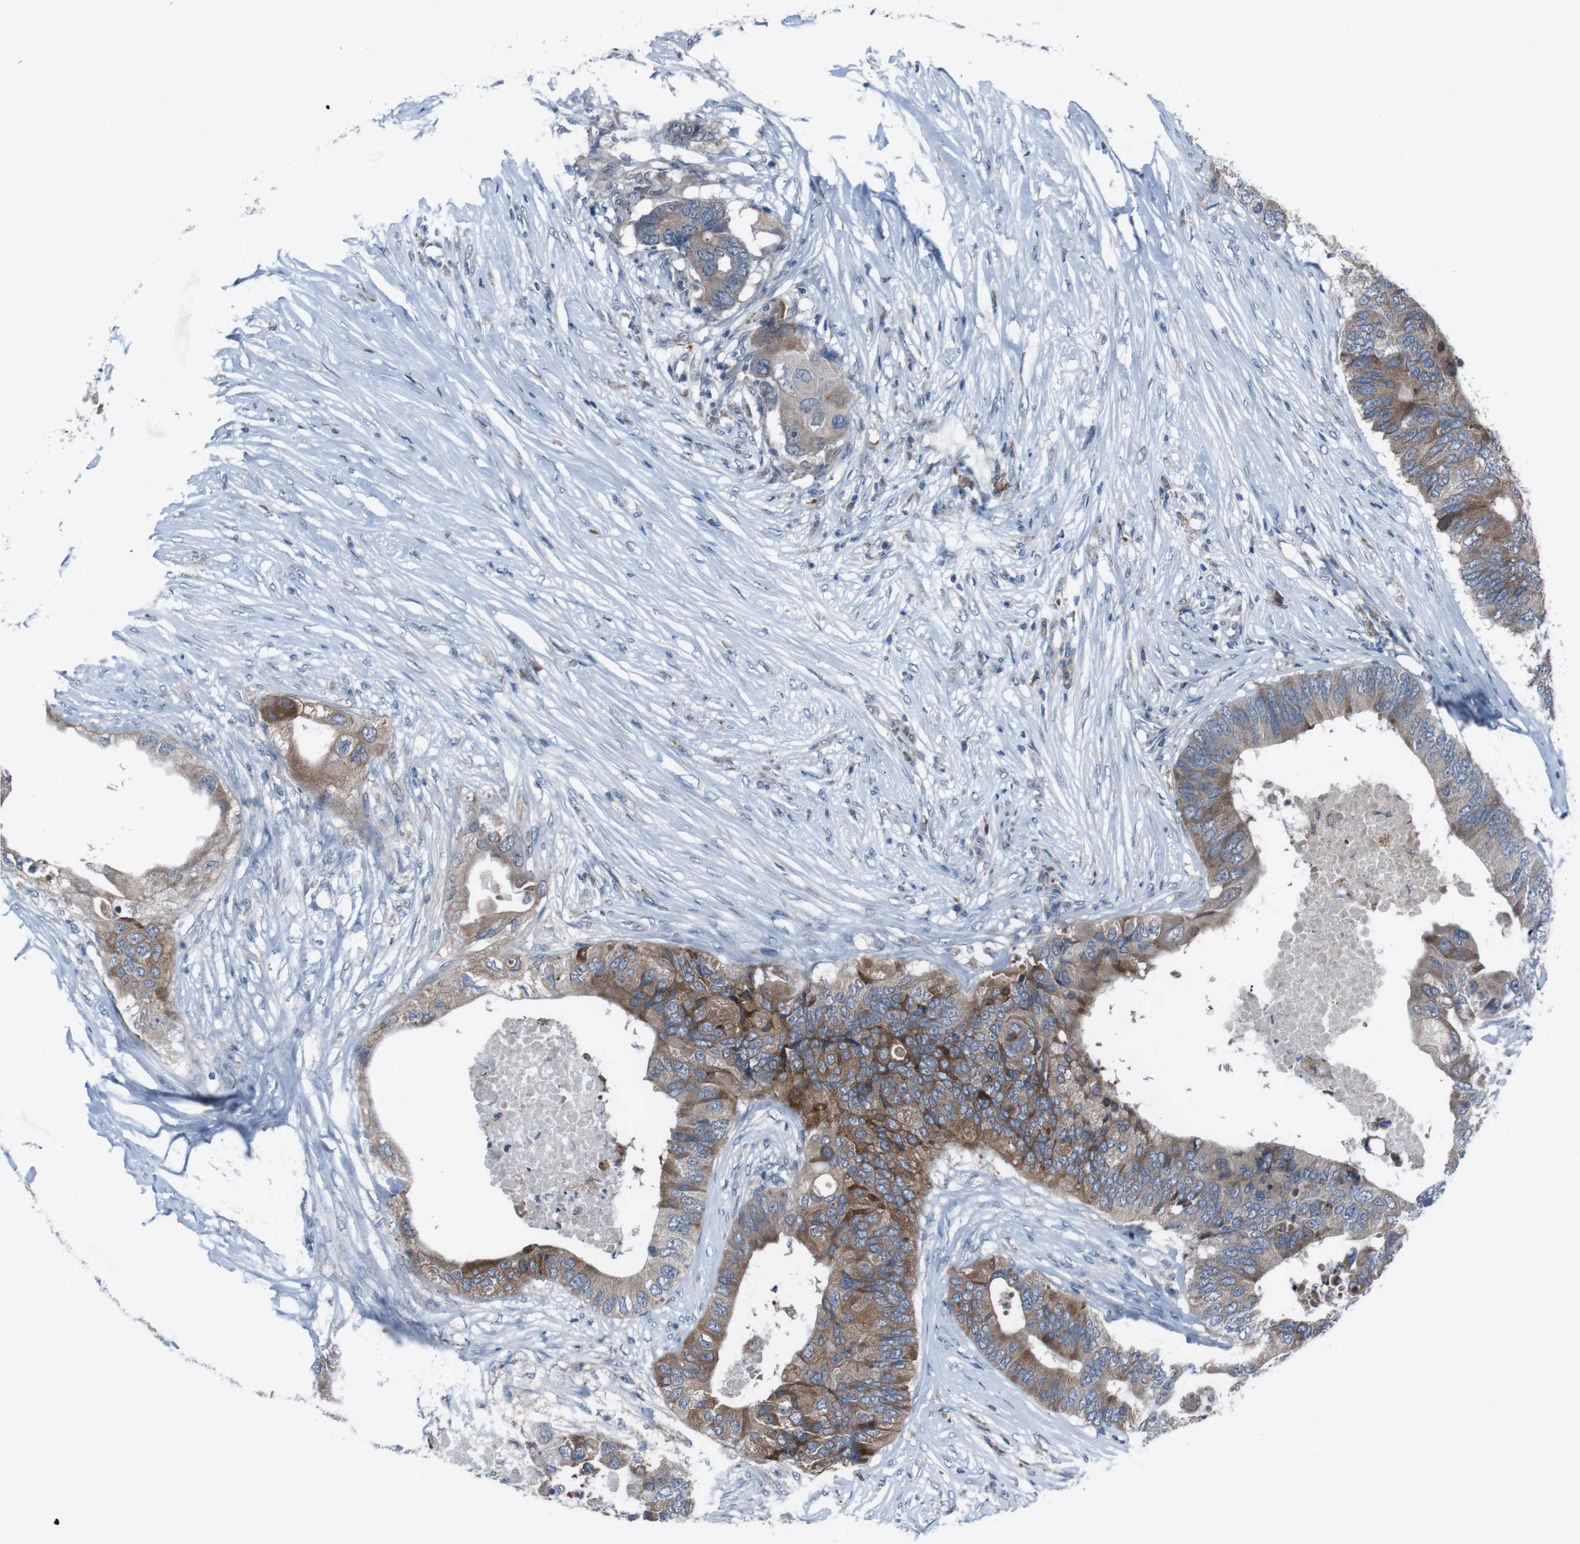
{"staining": {"intensity": "moderate", "quantity": ">75%", "location": "cytoplasmic/membranous"}, "tissue": "colorectal cancer", "cell_type": "Tumor cells", "image_type": "cancer", "snomed": [{"axis": "morphology", "description": "Adenocarcinoma, NOS"}, {"axis": "topography", "description": "Colon"}], "caption": "About >75% of tumor cells in adenocarcinoma (colorectal) demonstrate moderate cytoplasmic/membranous protein expression as visualized by brown immunohistochemical staining.", "gene": "CDH22", "patient": {"sex": "male", "age": 71}}